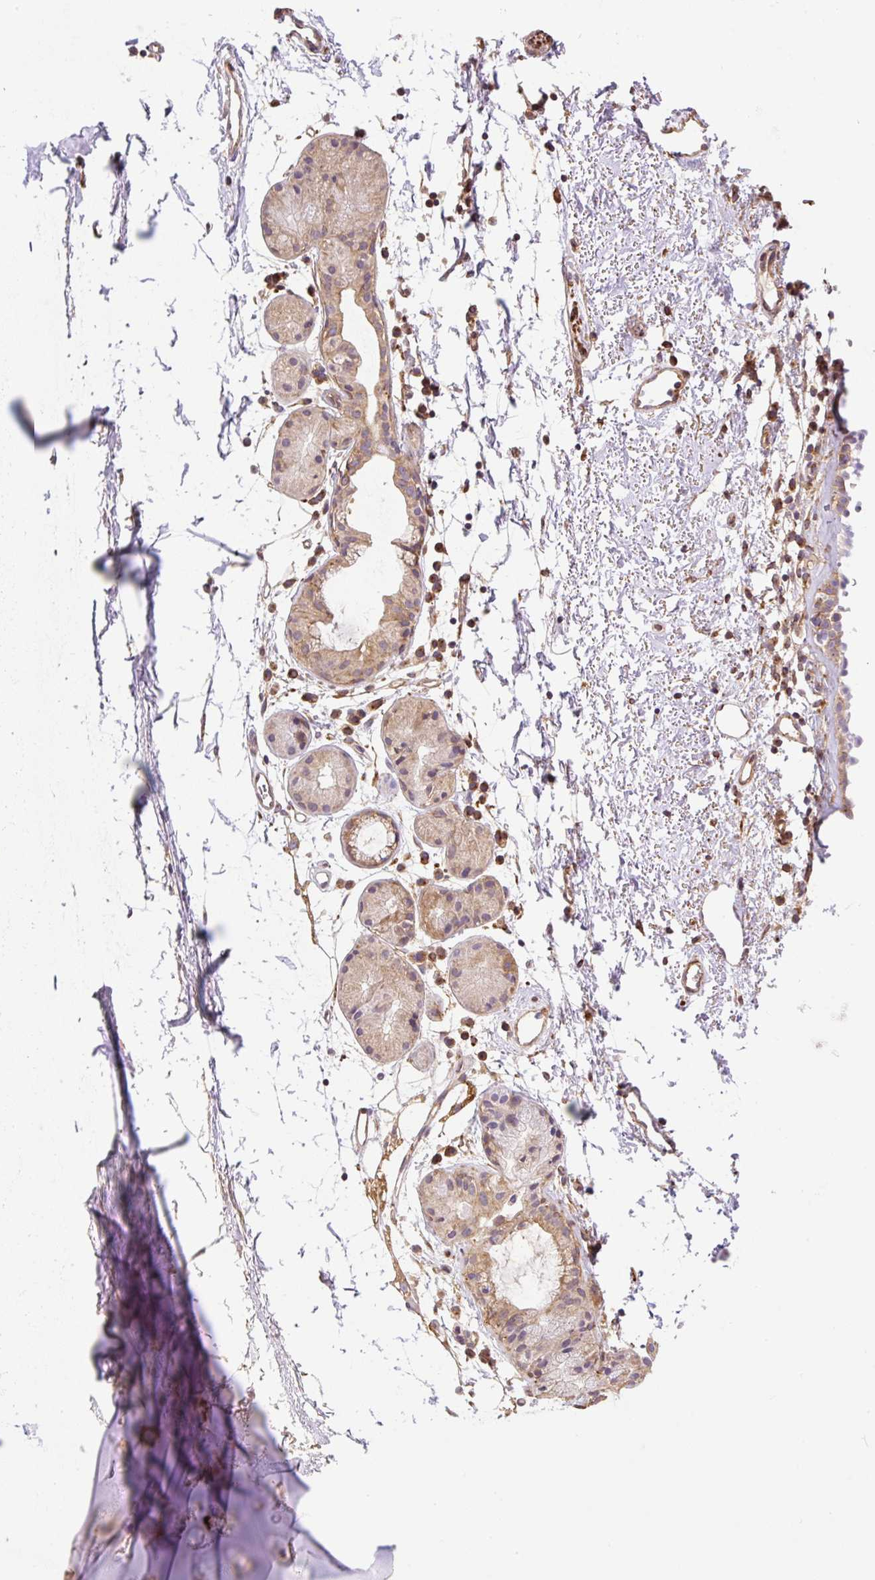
{"staining": {"intensity": "negative", "quantity": "none", "location": "none"}, "tissue": "adipose tissue", "cell_type": "Adipocytes", "image_type": "normal", "snomed": [{"axis": "morphology", "description": "Normal tissue, NOS"}, {"axis": "topography", "description": "Cartilage tissue"}, {"axis": "topography", "description": "Nasopharynx"}], "caption": "A high-resolution micrograph shows IHC staining of normal adipose tissue, which reveals no significant positivity in adipocytes.", "gene": "COX8A", "patient": {"sex": "male", "age": 56}}